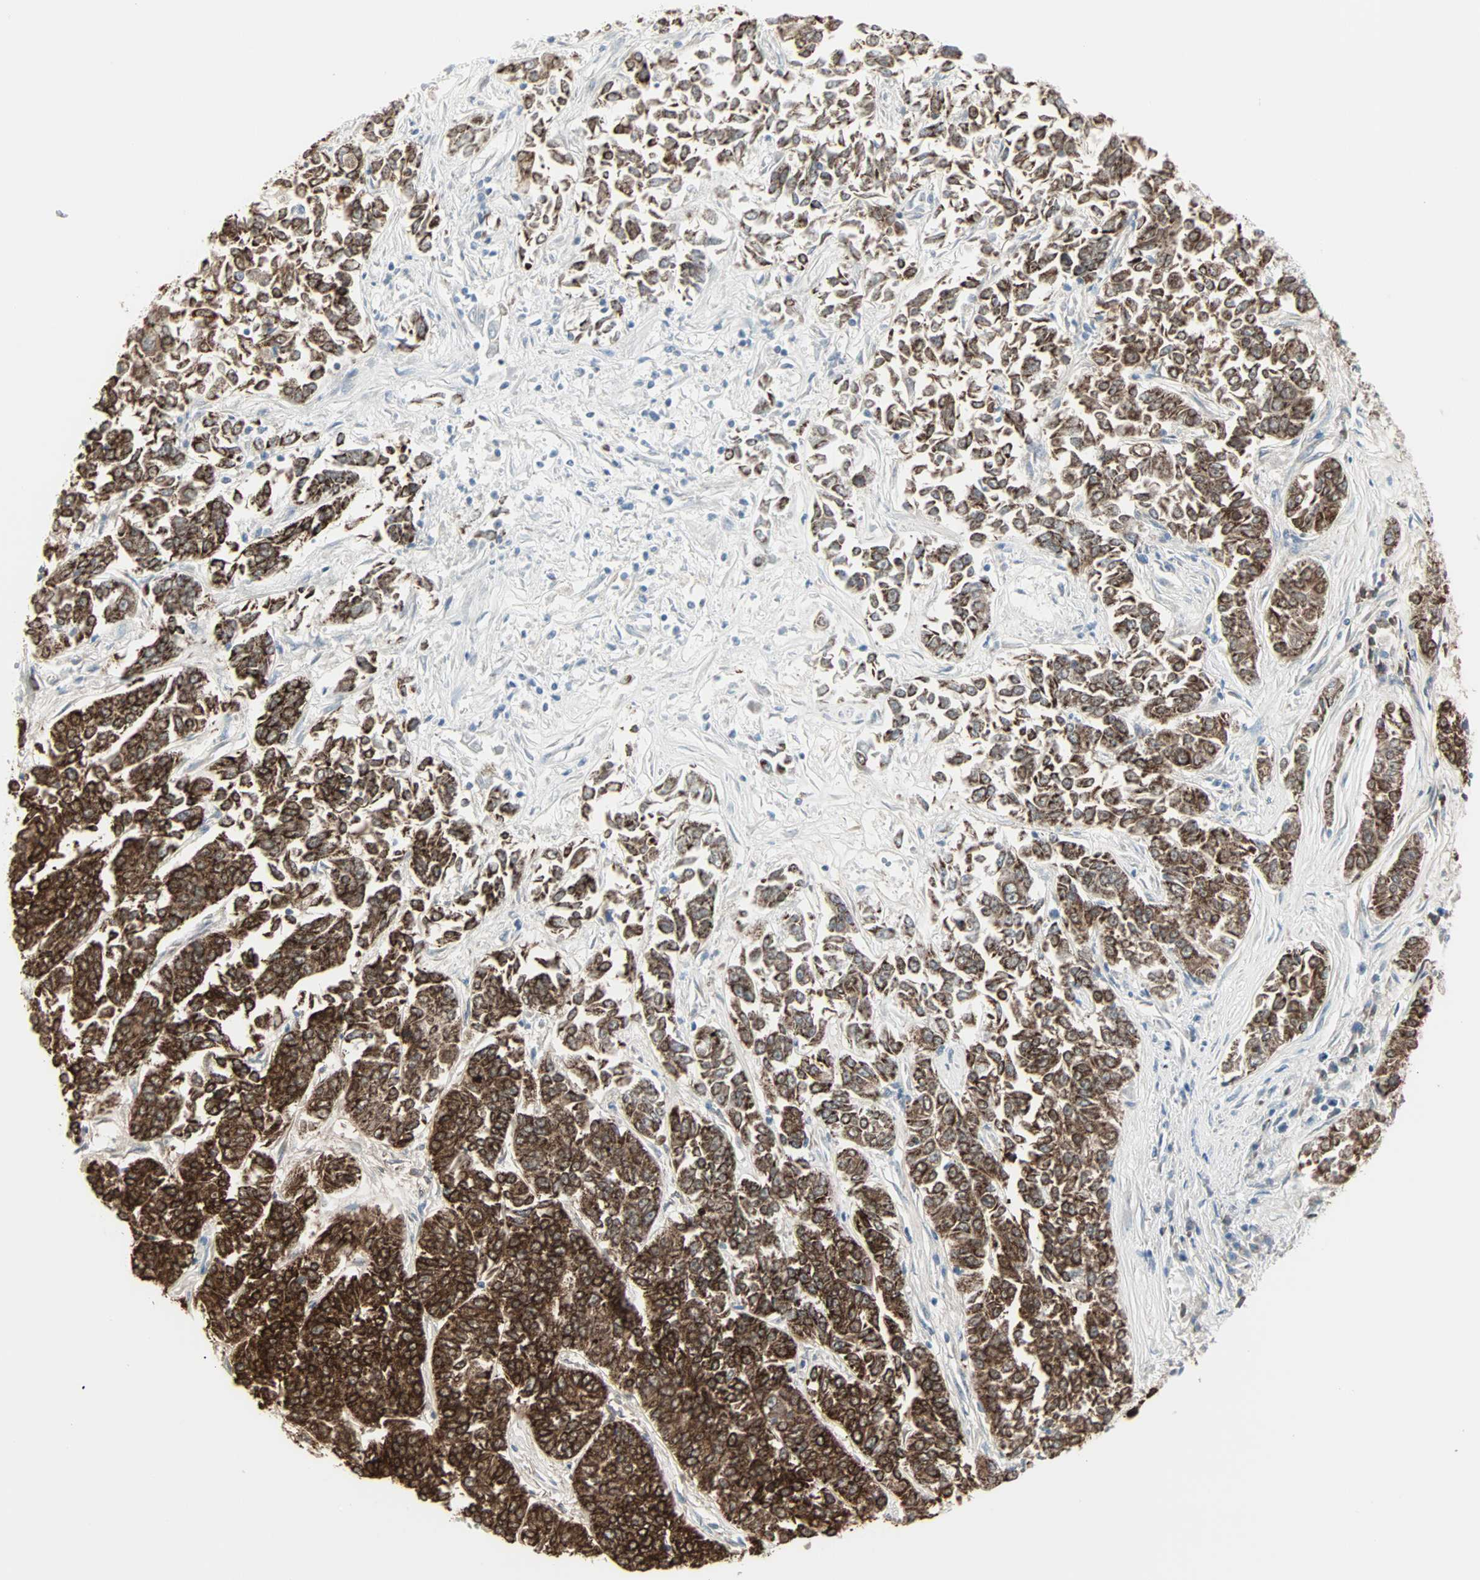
{"staining": {"intensity": "strong", "quantity": ">75%", "location": "cytoplasmic/membranous"}, "tissue": "lung cancer", "cell_type": "Tumor cells", "image_type": "cancer", "snomed": [{"axis": "morphology", "description": "Adenocarcinoma, NOS"}, {"axis": "topography", "description": "Lung"}], "caption": "About >75% of tumor cells in adenocarcinoma (lung) reveal strong cytoplasmic/membranous protein positivity as visualized by brown immunohistochemical staining.", "gene": "IDH2", "patient": {"sex": "male", "age": 84}}